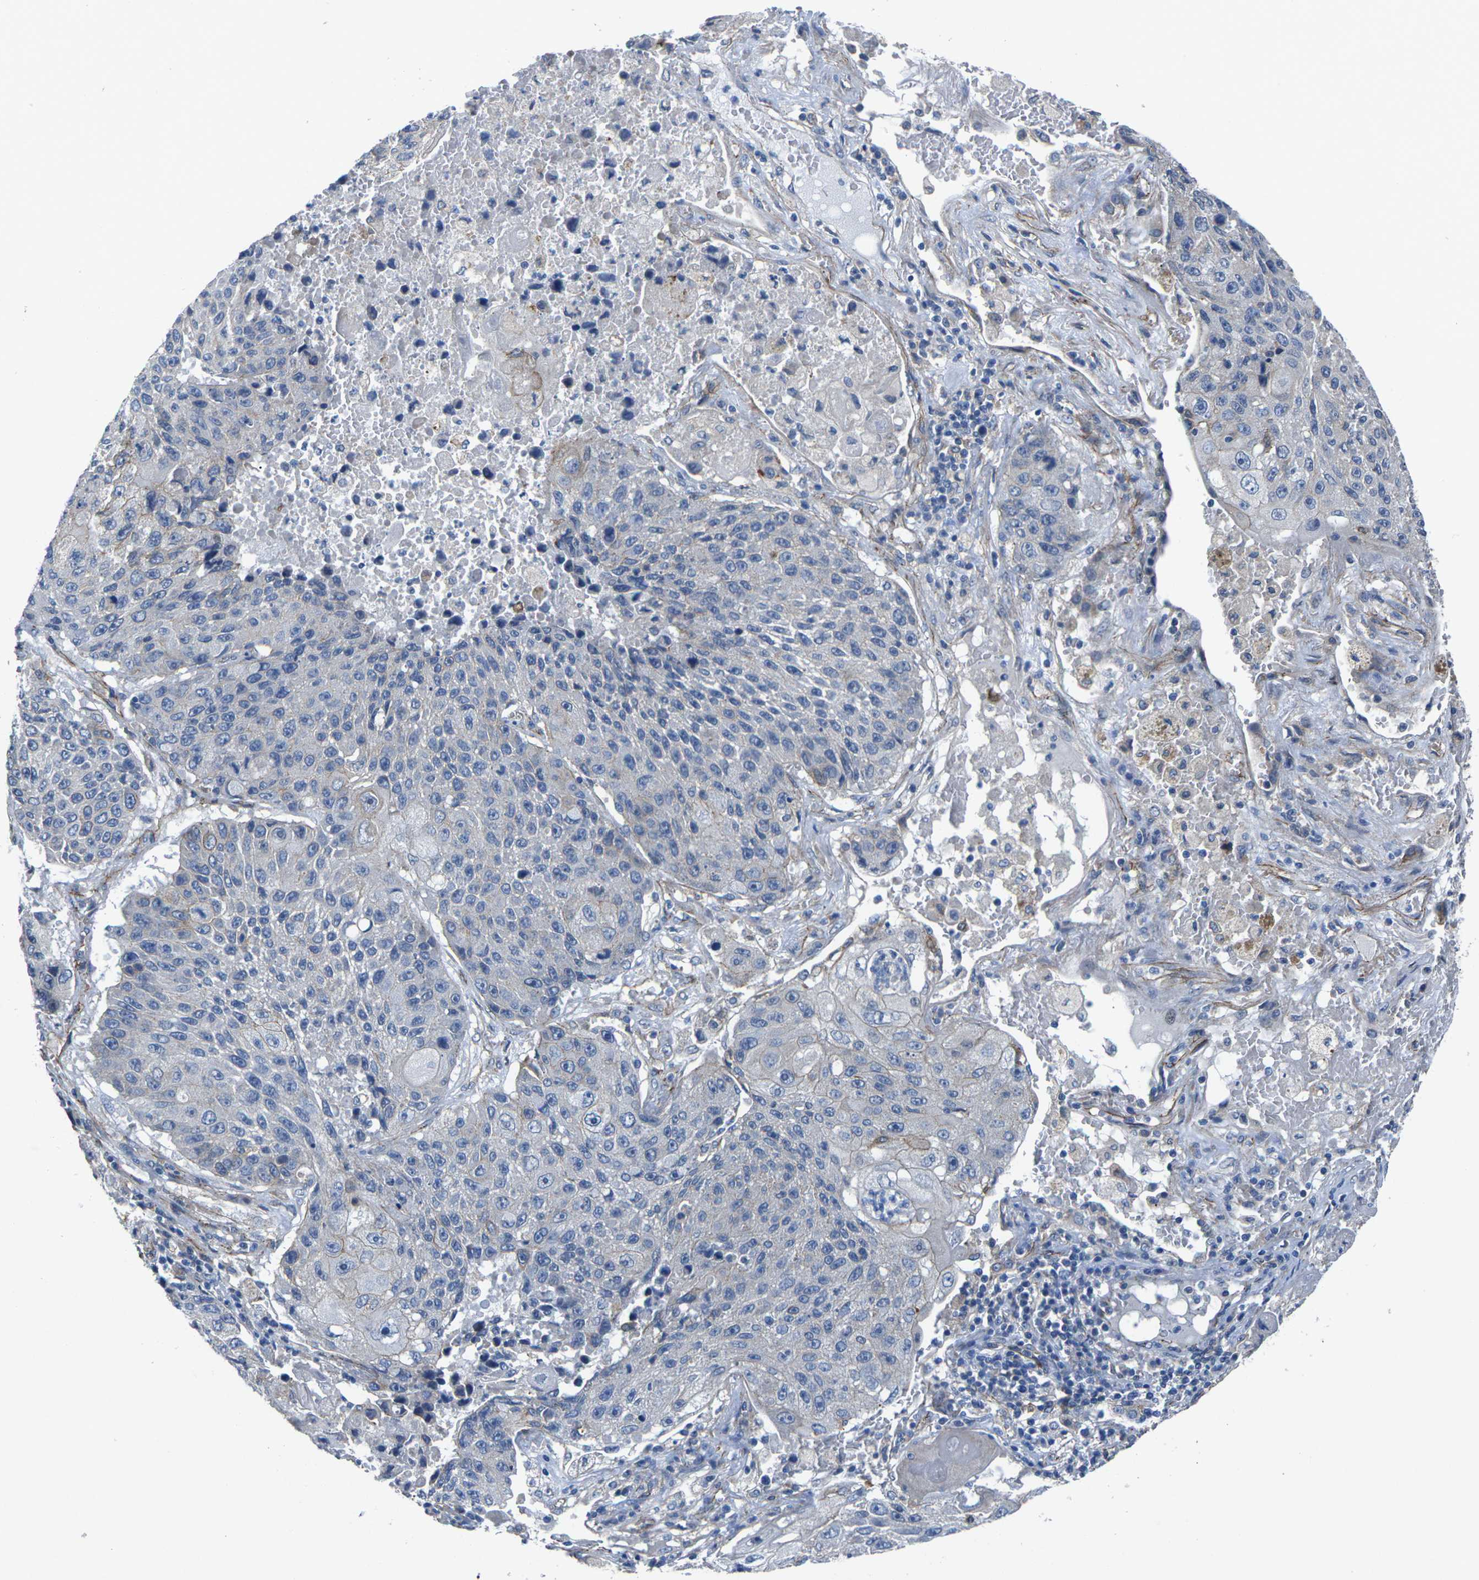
{"staining": {"intensity": "negative", "quantity": "none", "location": "none"}, "tissue": "lung cancer", "cell_type": "Tumor cells", "image_type": "cancer", "snomed": [{"axis": "morphology", "description": "Squamous cell carcinoma, NOS"}, {"axis": "topography", "description": "Lung"}], "caption": "A photomicrograph of lung cancer (squamous cell carcinoma) stained for a protein demonstrates no brown staining in tumor cells. (Brightfield microscopy of DAB (3,3'-diaminobenzidine) IHC at high magnification).", "gene": "CTNND1", "patient": {"sex": "male", "age": 61}}